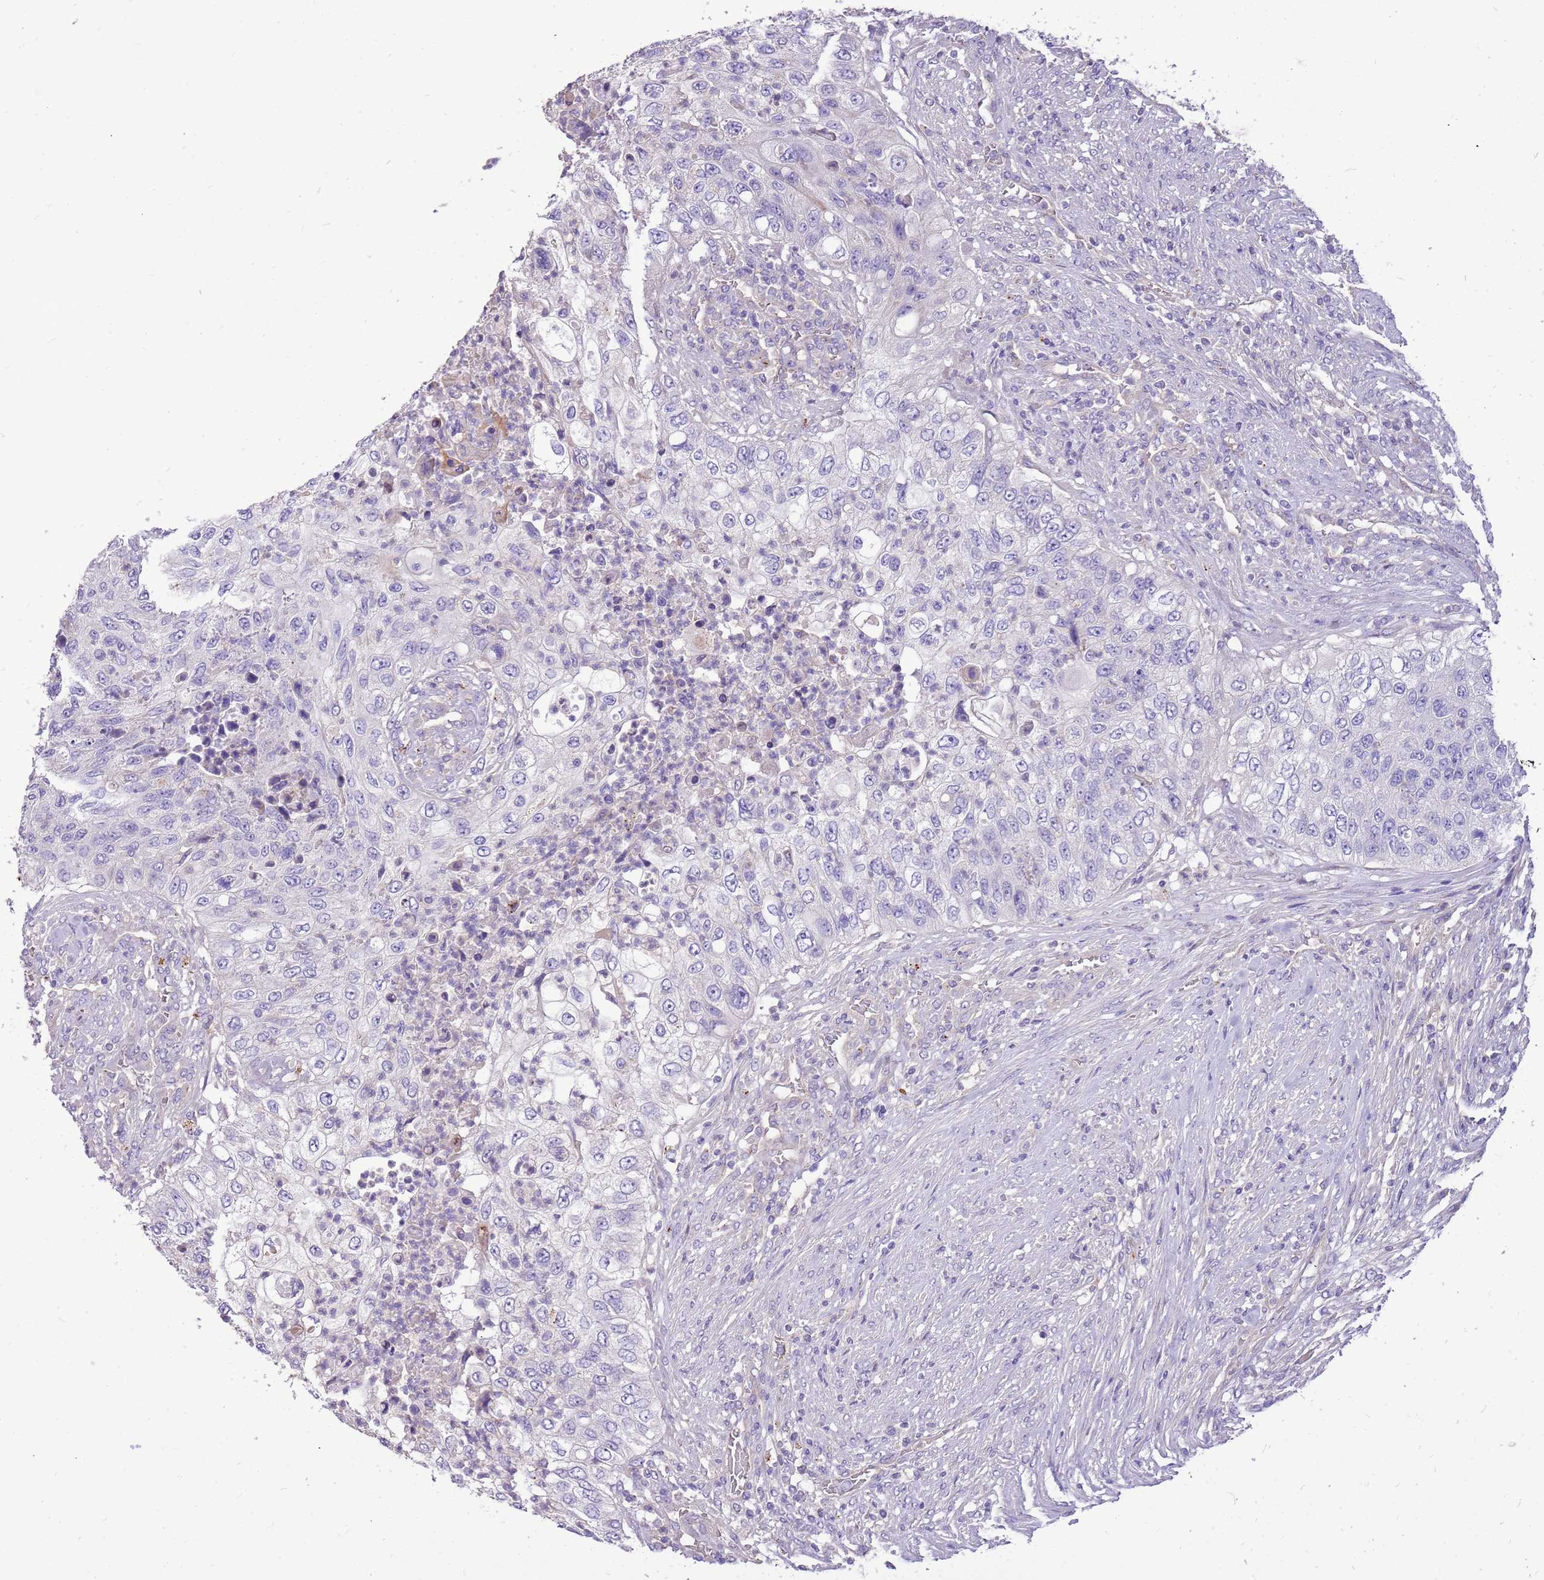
{"staining": {"intensity": "negative", "quantity": "none", "location": "none"}, "tissue": "urothelial cancer", "cell_type": "Tumor cells", "image_type": "cancer", "snomed": [{"axis": "morphology", "description": "Urothelial carcinoma, High grade"}, {"axis": "topography", "description": "Urinary bladder"}], "caption": "This is an IHC photomicrograph of high-grade urothelial carcinoma. There is no positivity in tumor cells.", "gene": "NTN4", "patient": {"sex": "female", "age": 60}}